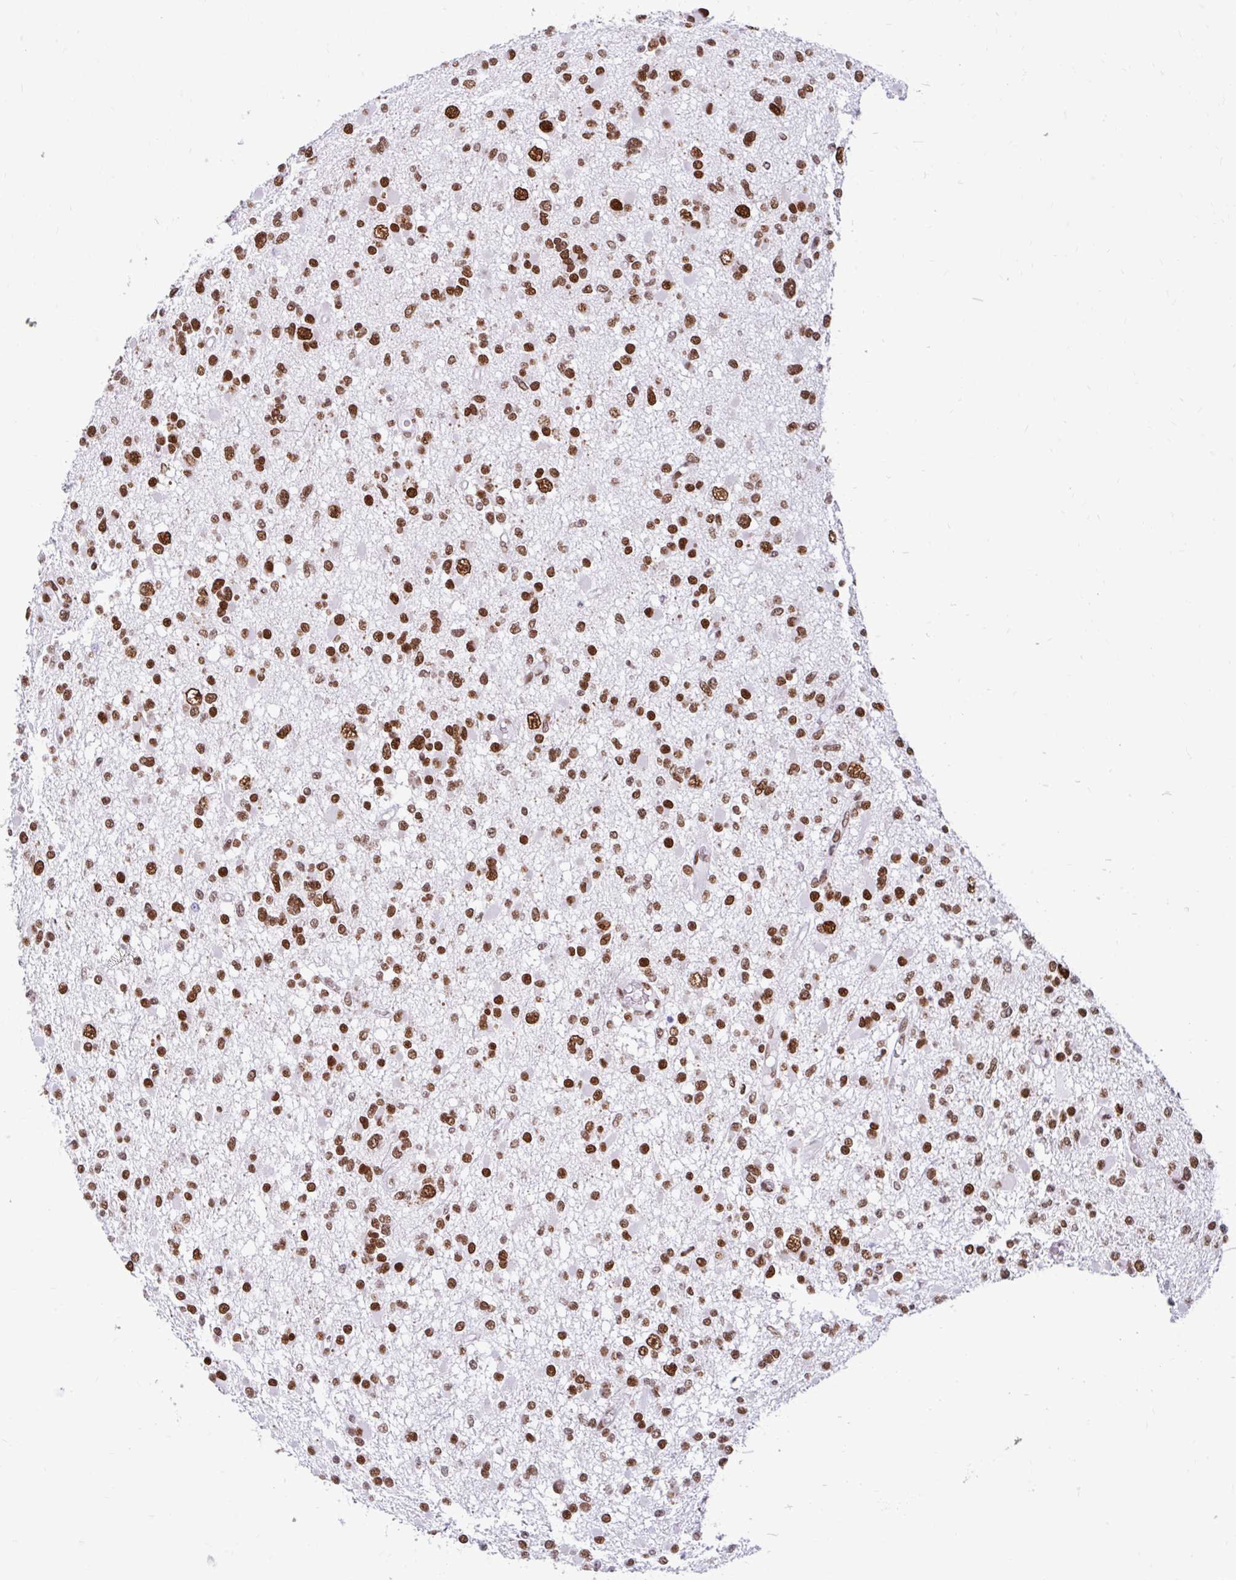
{"staining": {"intensity": "strong", "quantity": ">75%", "location": "nuclear"}, "tissue": "glioma", "cell_type": "Tumor cells", "image_type": "cancer", "snomed": [{"axis": "morphology", "description": "Glioma, malignant, Low grade"}, {"axis": "topography", "description": "Brain"}], "caption": "Immunohistochemistry (IHC) photomicrograph of neoplastic tissue: human glioma stained using immunohistochemistry (IHC) shows high levels of strong protein expression localized specifically in the nuclear of tumor cells, appearing as a nuclear brown color.", "gene": "KHDRBS1", "patient": {"sex": "female", "age": 22}}